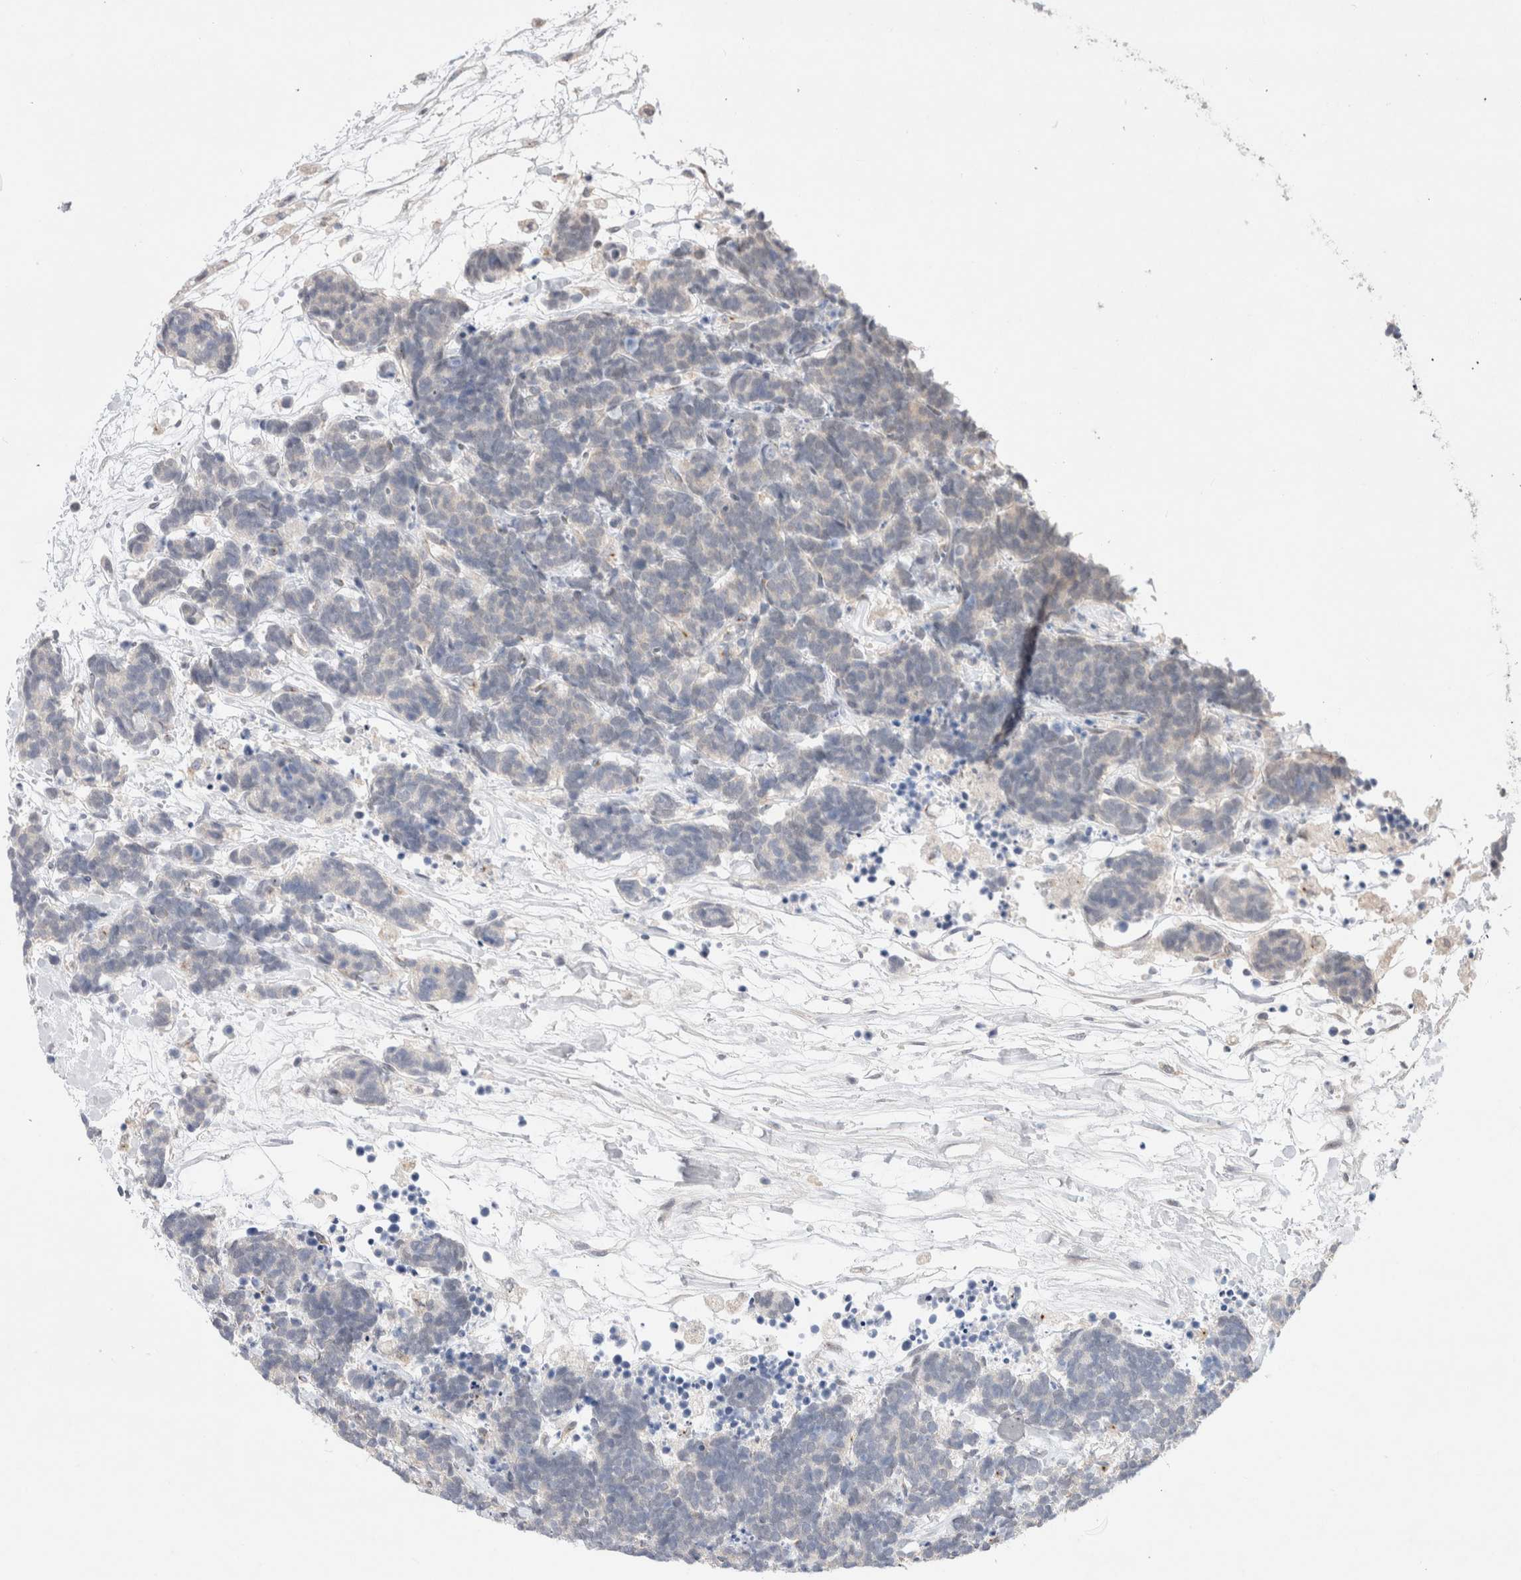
{"staining": {"intensity": "negative", "quantity": "none", "location": "none"}, "tissue": "carcinoid", "cell_type": "Tumor cells", "image_type": "cancer", "snomed": [{"axis": "morphology", "description": "Carcinoma, NOS"}, {"axis": "morphology", "description": "Carcinoid, malignant, NOS"}, {"axis": "topography", "description": "Urinary bladder"}], "caption": "DAB immunohistochemical staining of human malignant carcinoid exhibits no significant staining in tumor cells. Nuclei are stained in blue.", "gene": "BICD2", "patient": {"sex": "male", "age": 57}}